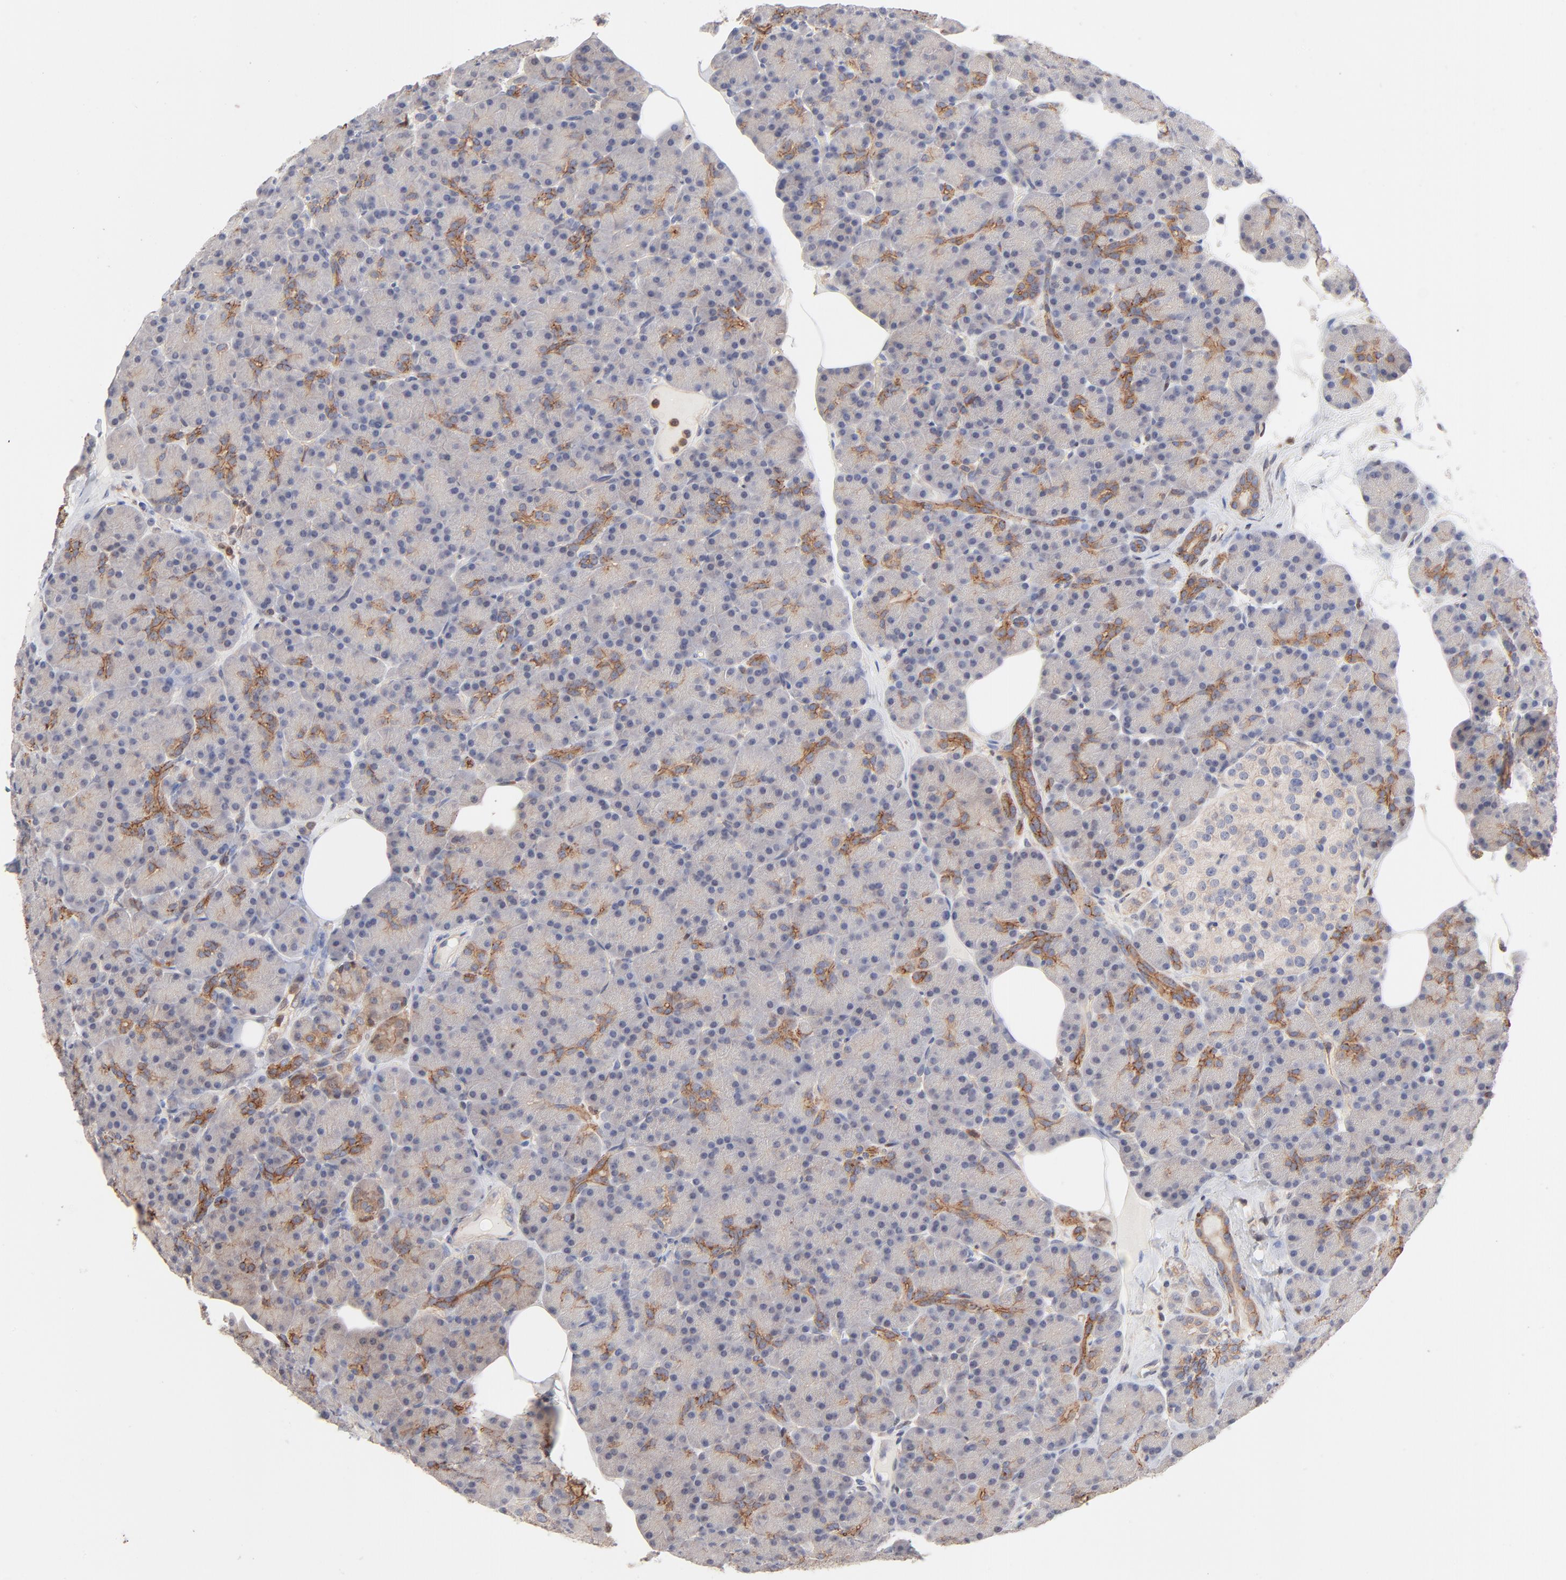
{"staining": {"intensity": "moderate", "quantity": "<25%", "location": "cytoplasmic/membranous"}, "tissue": "pancreas", "cell_type": "Exocrine glandular cells", "image_type": "normal", "snomed": [{"axis": "morphology", "description": "Normal tissue, NOS"}, {"axis": "topography", "description": "Pancreas"}], "caption": "Exocrine glandular cells demonstrate low levels of moderate cytoplasmic/membranous positivity in about <25% of cells in benign human pancreas. The staining is performed using DAB (3,3'-diaminobenzidine) brown chromogen to label protein expression. The nuclei are counter-stained blue using hematoxylin.", "gene": "ARHGEF6", "patient": {"sex": "female", "age": 43}}